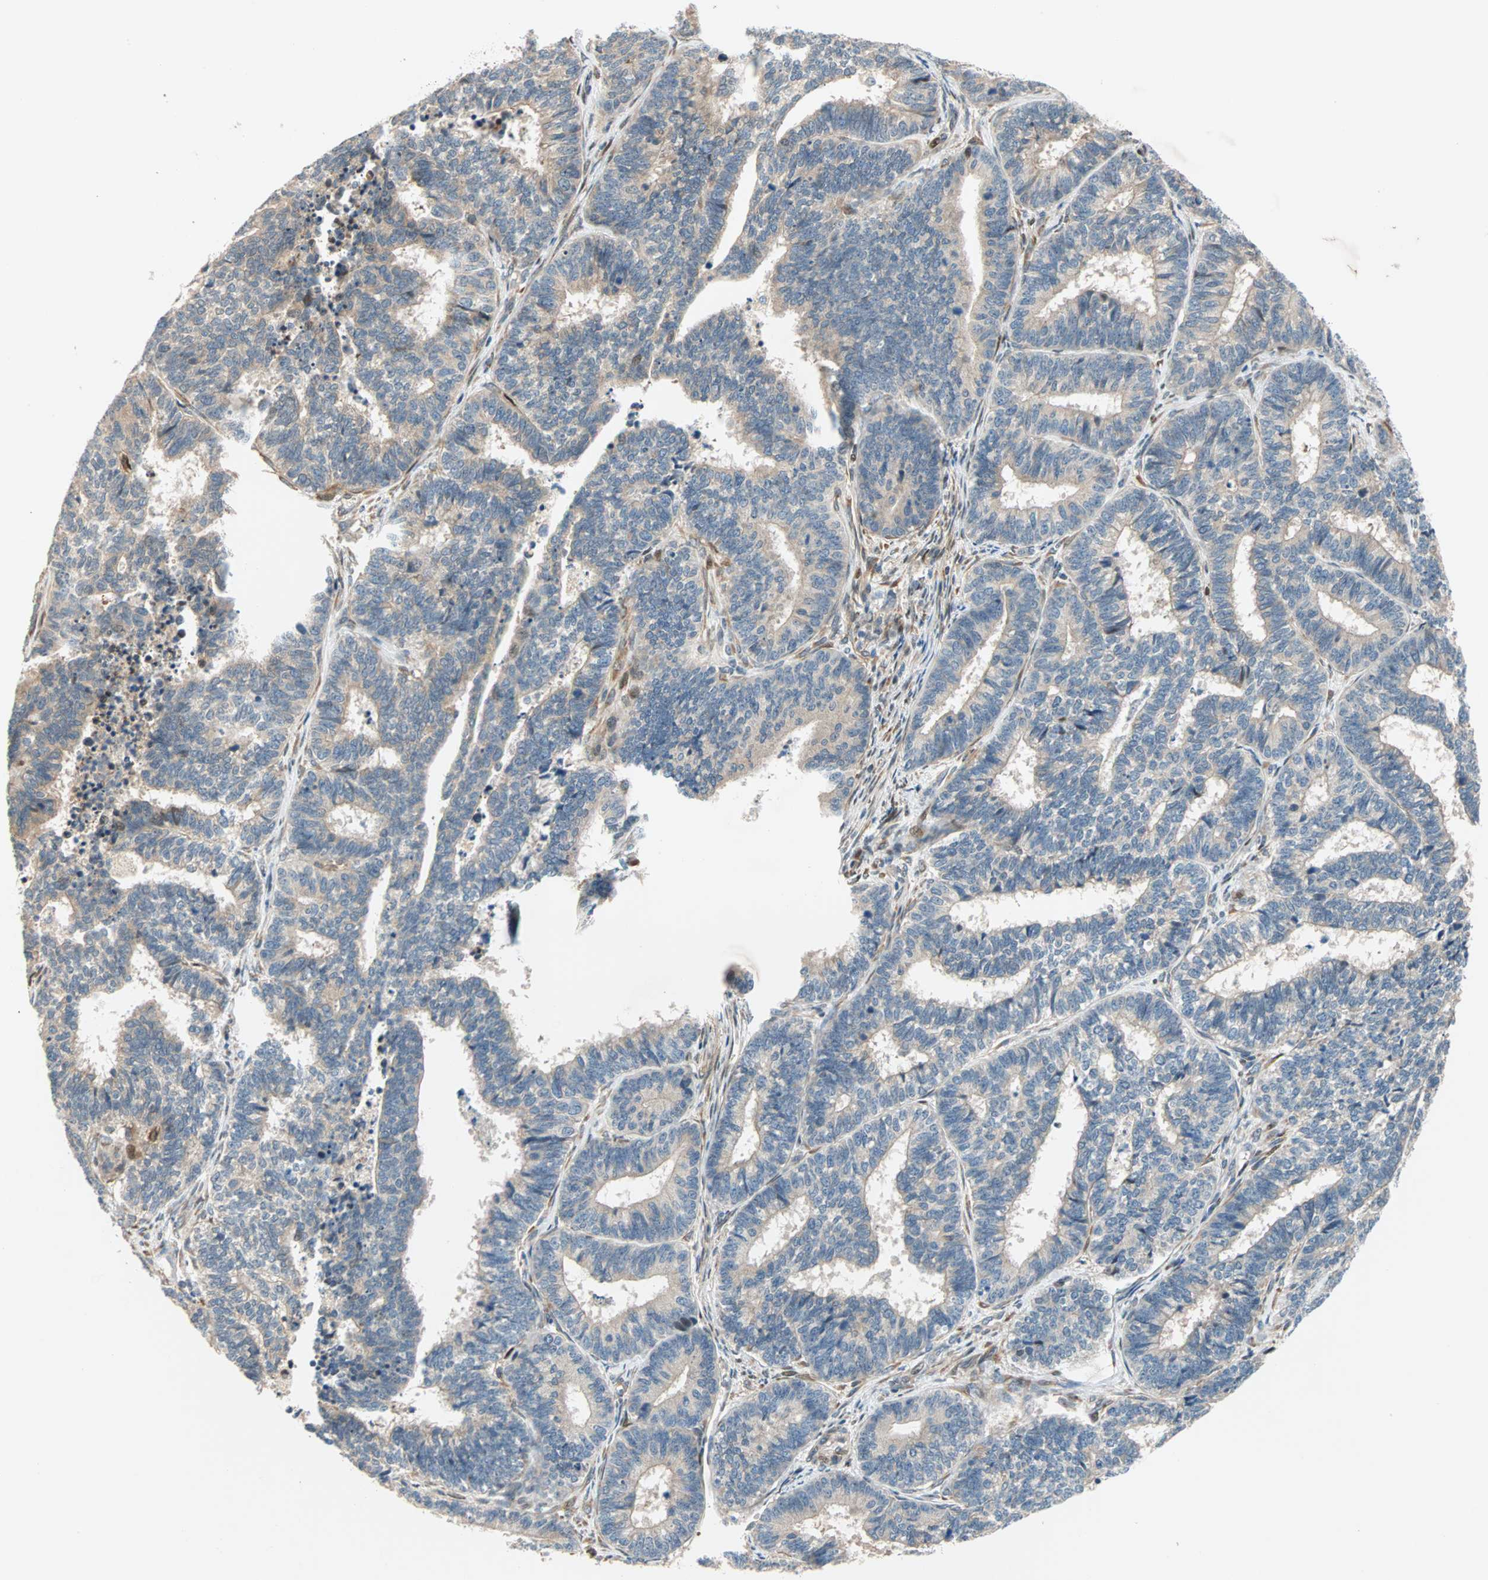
{"staining": {"intensity": "weak", "quantity": ">75%", "location": "cytoplasmic/membranous"}, "tissue": "endometrial cancer", "cell_type": "Tumor cells", "image_type": "cancer", "snomed": [{"axis": "morphology", "description": "Adenocarcinoma, NOS"}, {"axis": "topography", "description": "Endometrium"}], "caption": "A brown stain labels weak cytoplasmic/membranous staining of a protein in endometrial adenocarcinoma tumor cells.", "gene": "HECW1", "patient": {"sex": "female", "age": 70}}